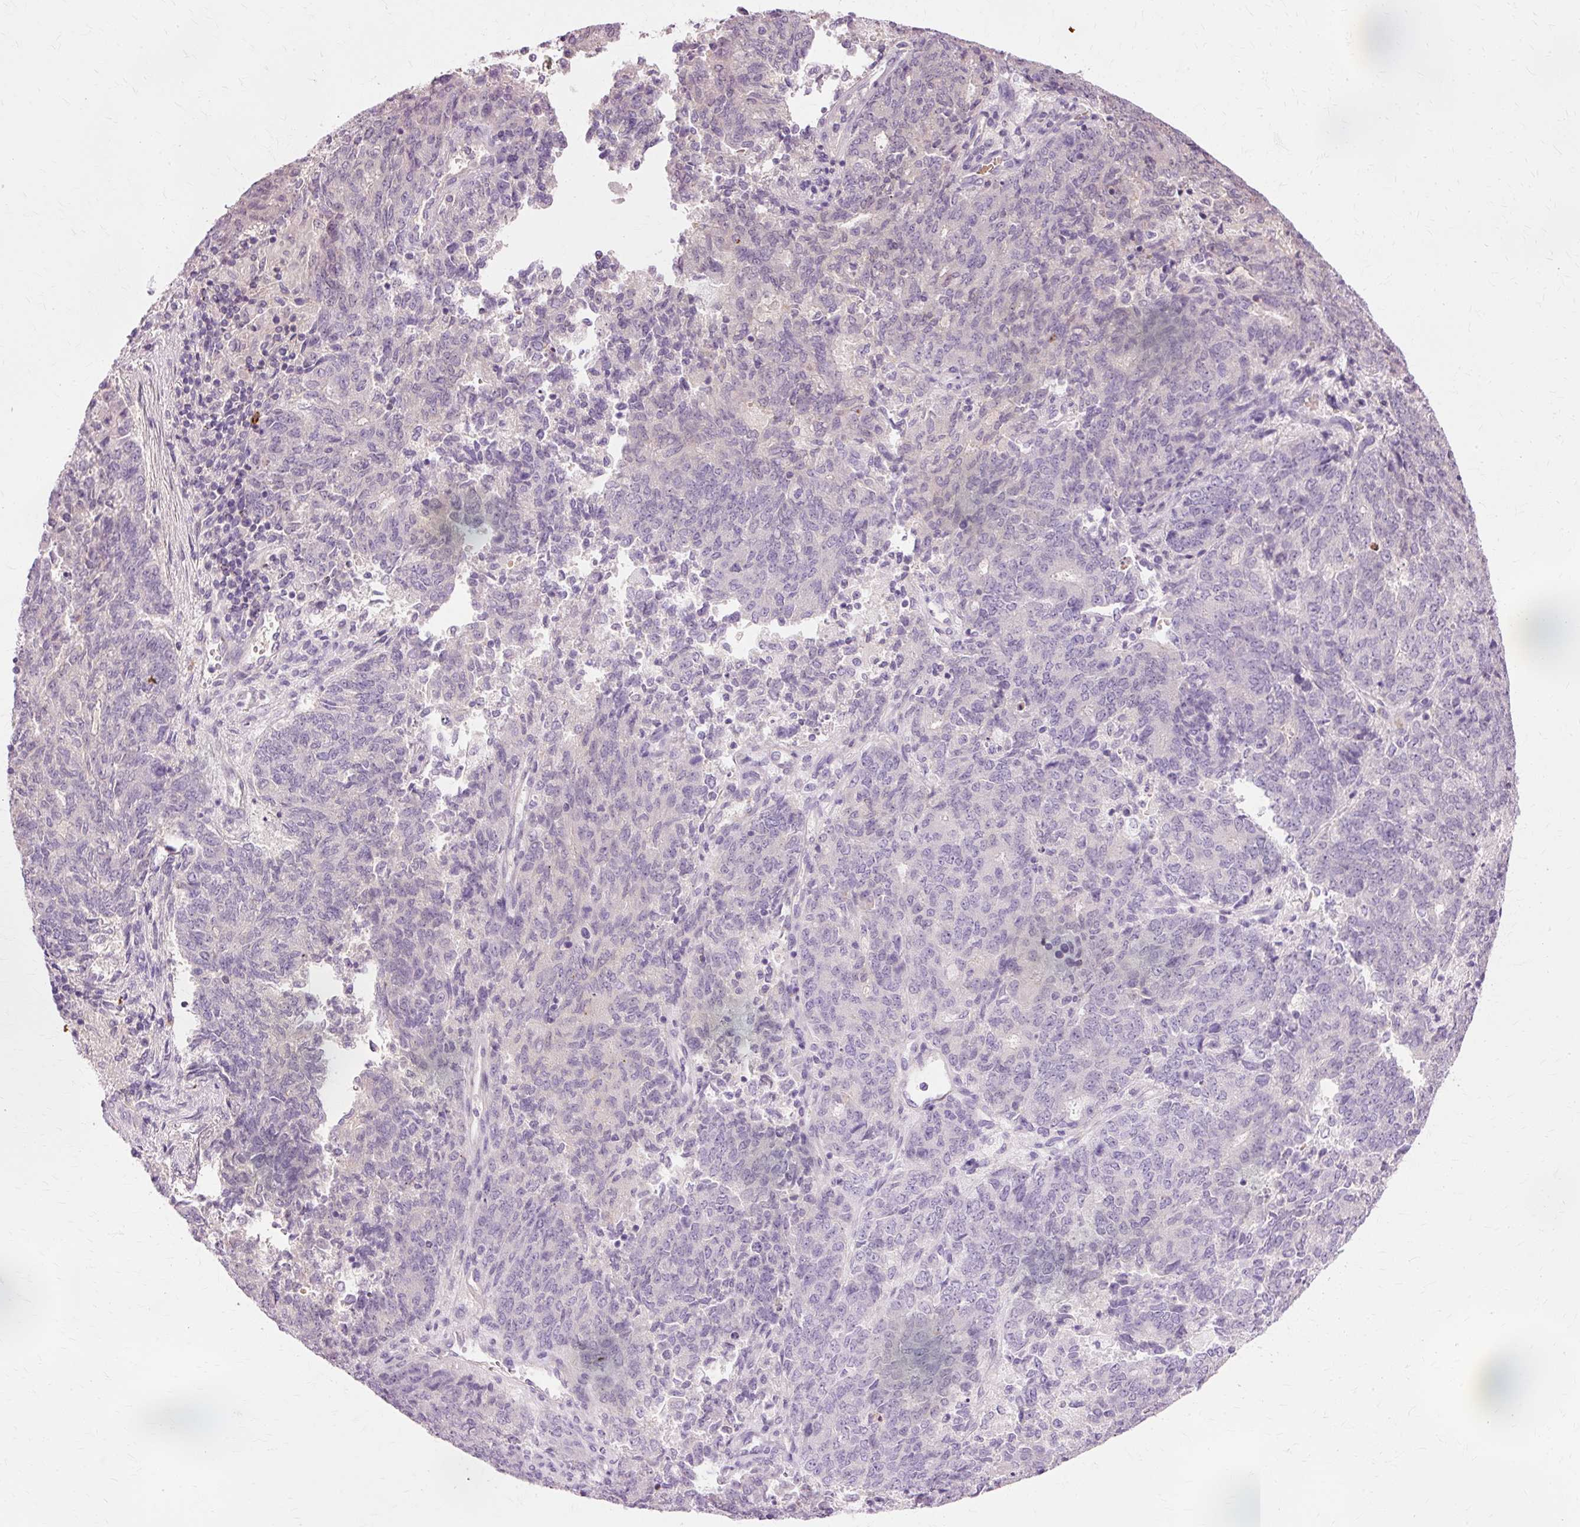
{"staining": {"intensity": "negative", "quantity": "none", "location": "none"}, "tissue": "endometrial cancer", "cell_type": "Tumor cells", "image_type": "cancer", "snomed": [{"axis": "morphology", "description": "Adenocarcinoma, NOS"}, {"axis": "topography", "description": "Endometrium"}], "caption": "High power microscopy histopathology image of an immunohistochemistry (IHC) image of endometrial cancer (adenocarcinoma), revealing no significant positivity in tumor cells.", "gene": "VN1R2", "patient": {"sex": "female", "age": 80}}